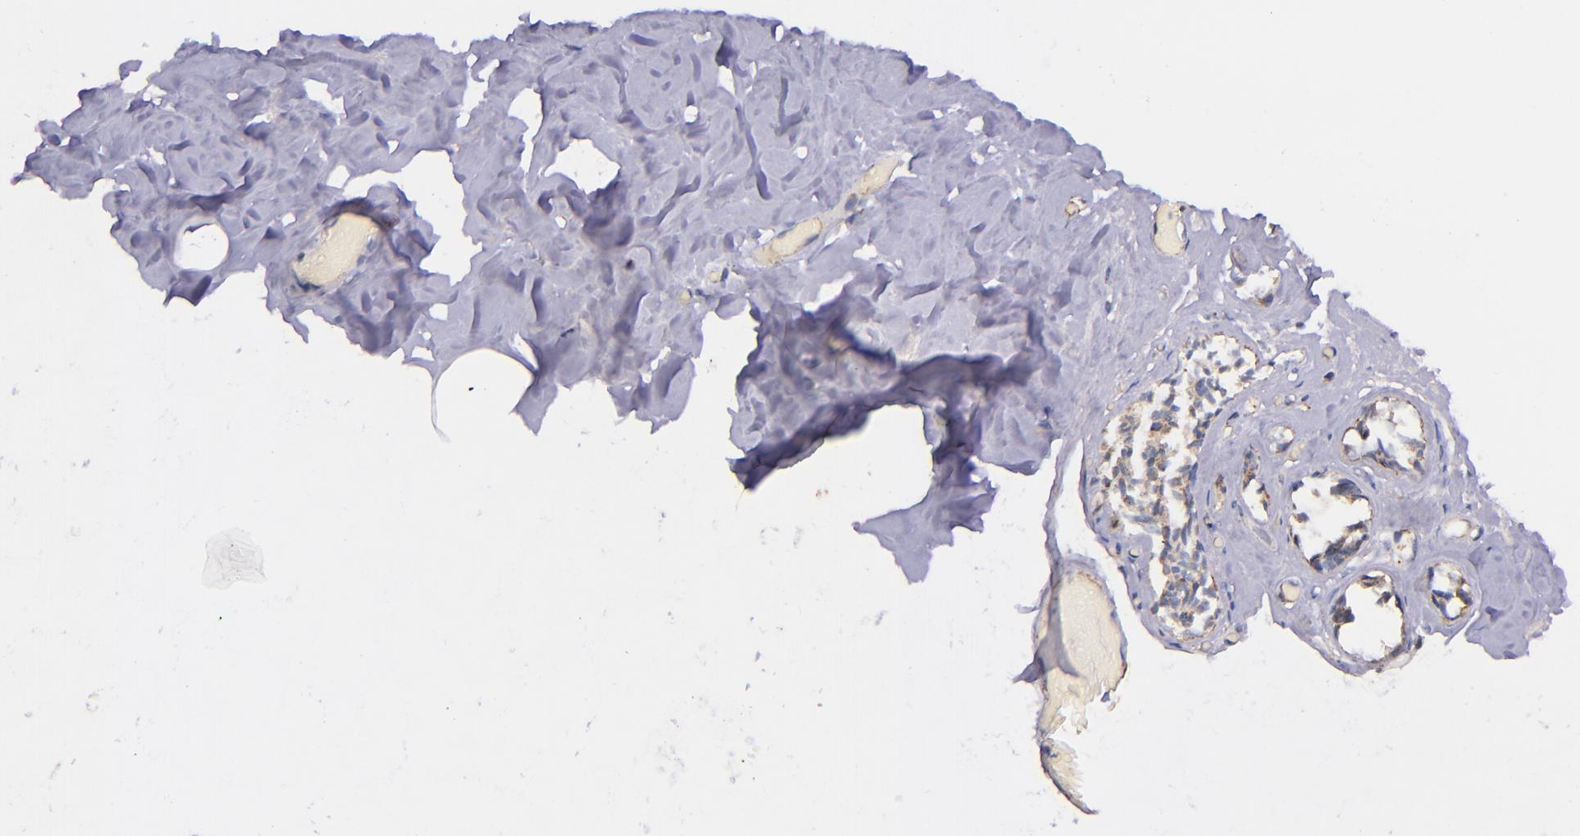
{"staining": {"intensity": "negative", "quantity": "none", "location": "none"}, "tissue": "breast", "cell_type": "Adipocytes", "image_type": "normal", "snomed": [{"axis": "morphology", "description": "Normal tissue, NOS"}, {"axis": "topography", "description": "Breast"}], "caption": "Immunohistochemical staining of normal human breast demonstrates no significant staining in adipocytes.", "gene": "IDH3G", "patient": {"sex": "female", "age": 75}}